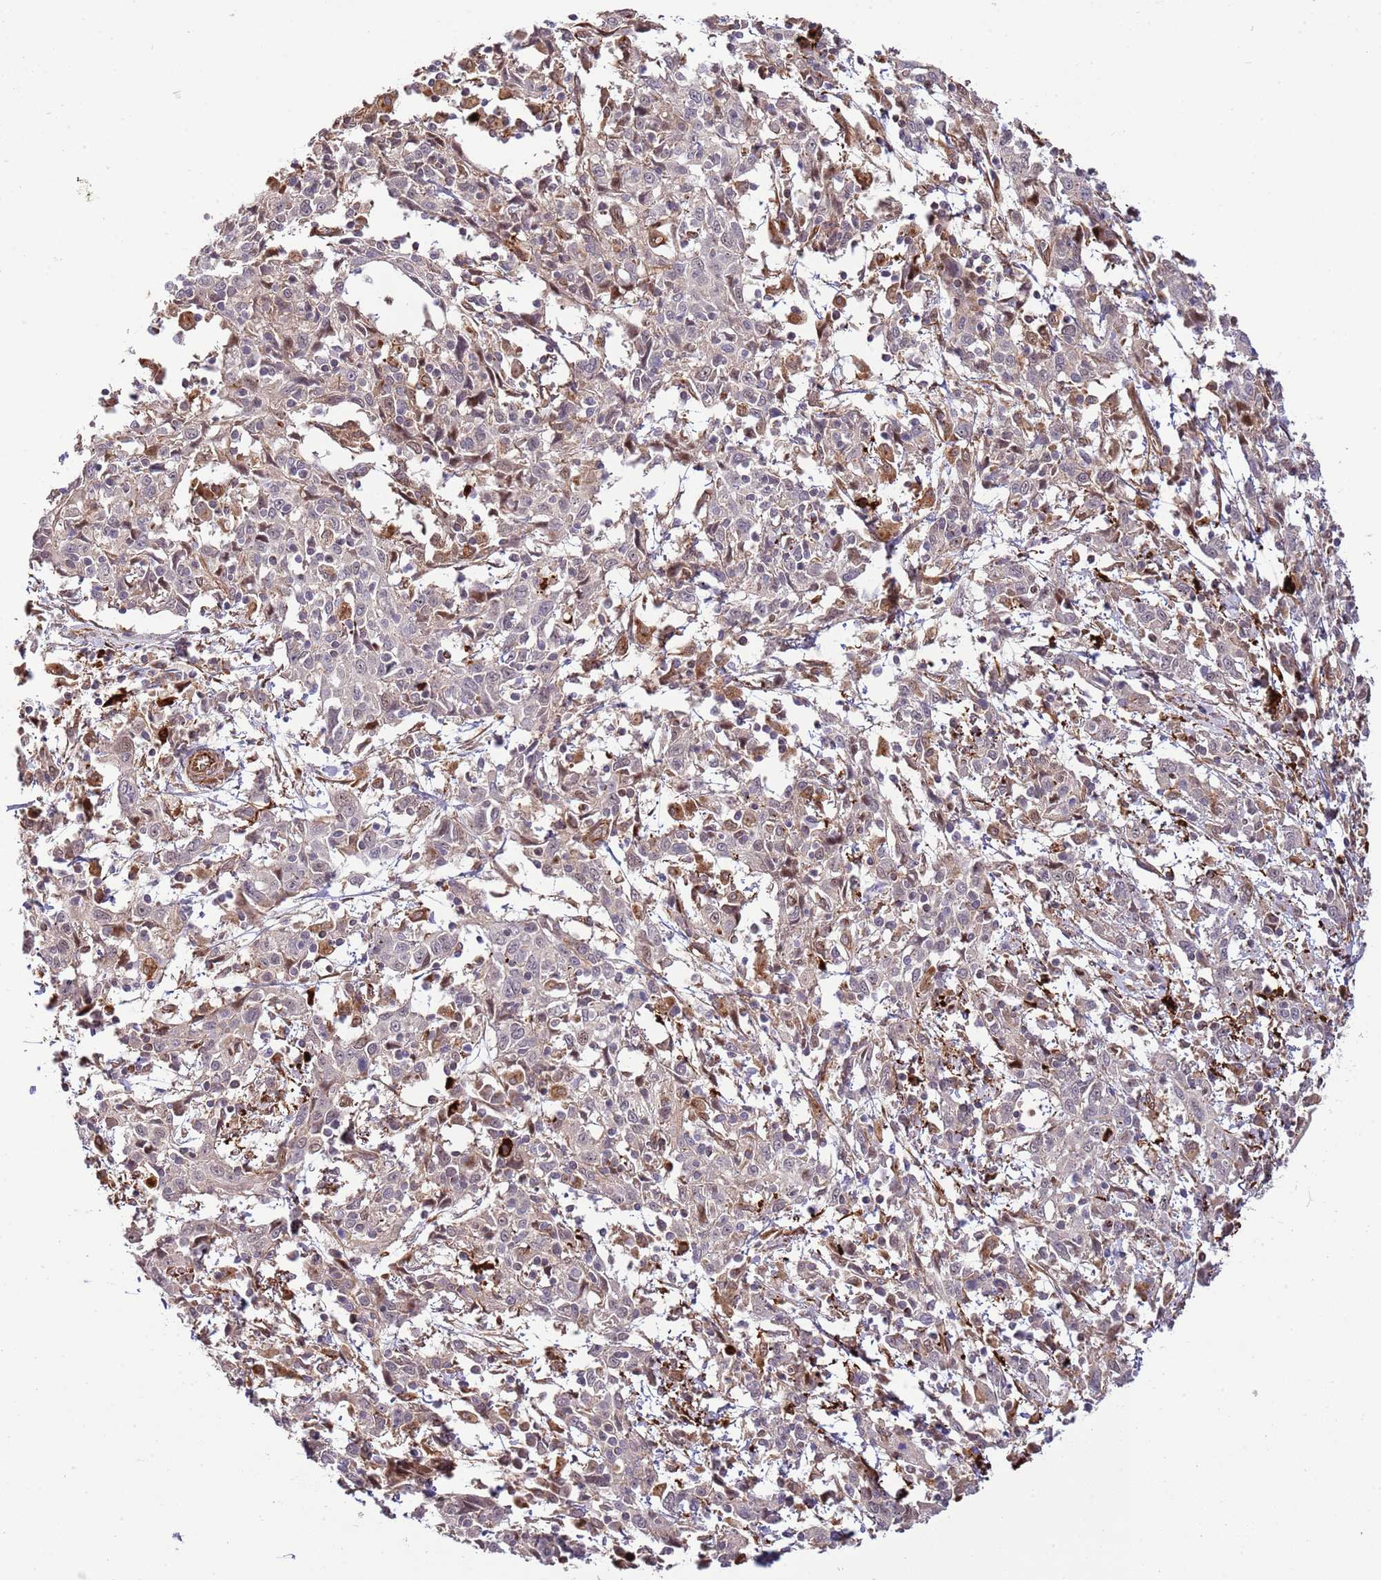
{"staining": {"intensity": "weak", "quantity": "<25%", "location": "cytoplasmic/membranous"}, "tissue": "cervical cancer", "cell_type": "Tumor cells", "image_type": "cancer", "snomed": [{"axis": "morphology", "description": "Squamous cell carcinoma, NOS"}, {"axis": "topography", "description": "Cervix"}], "caption": "Tumor cells show no significant protein staining in cervical squamous cell carcinoma.", "gene": "NEK3", "patient": {"sex": "female", "age": 46}}